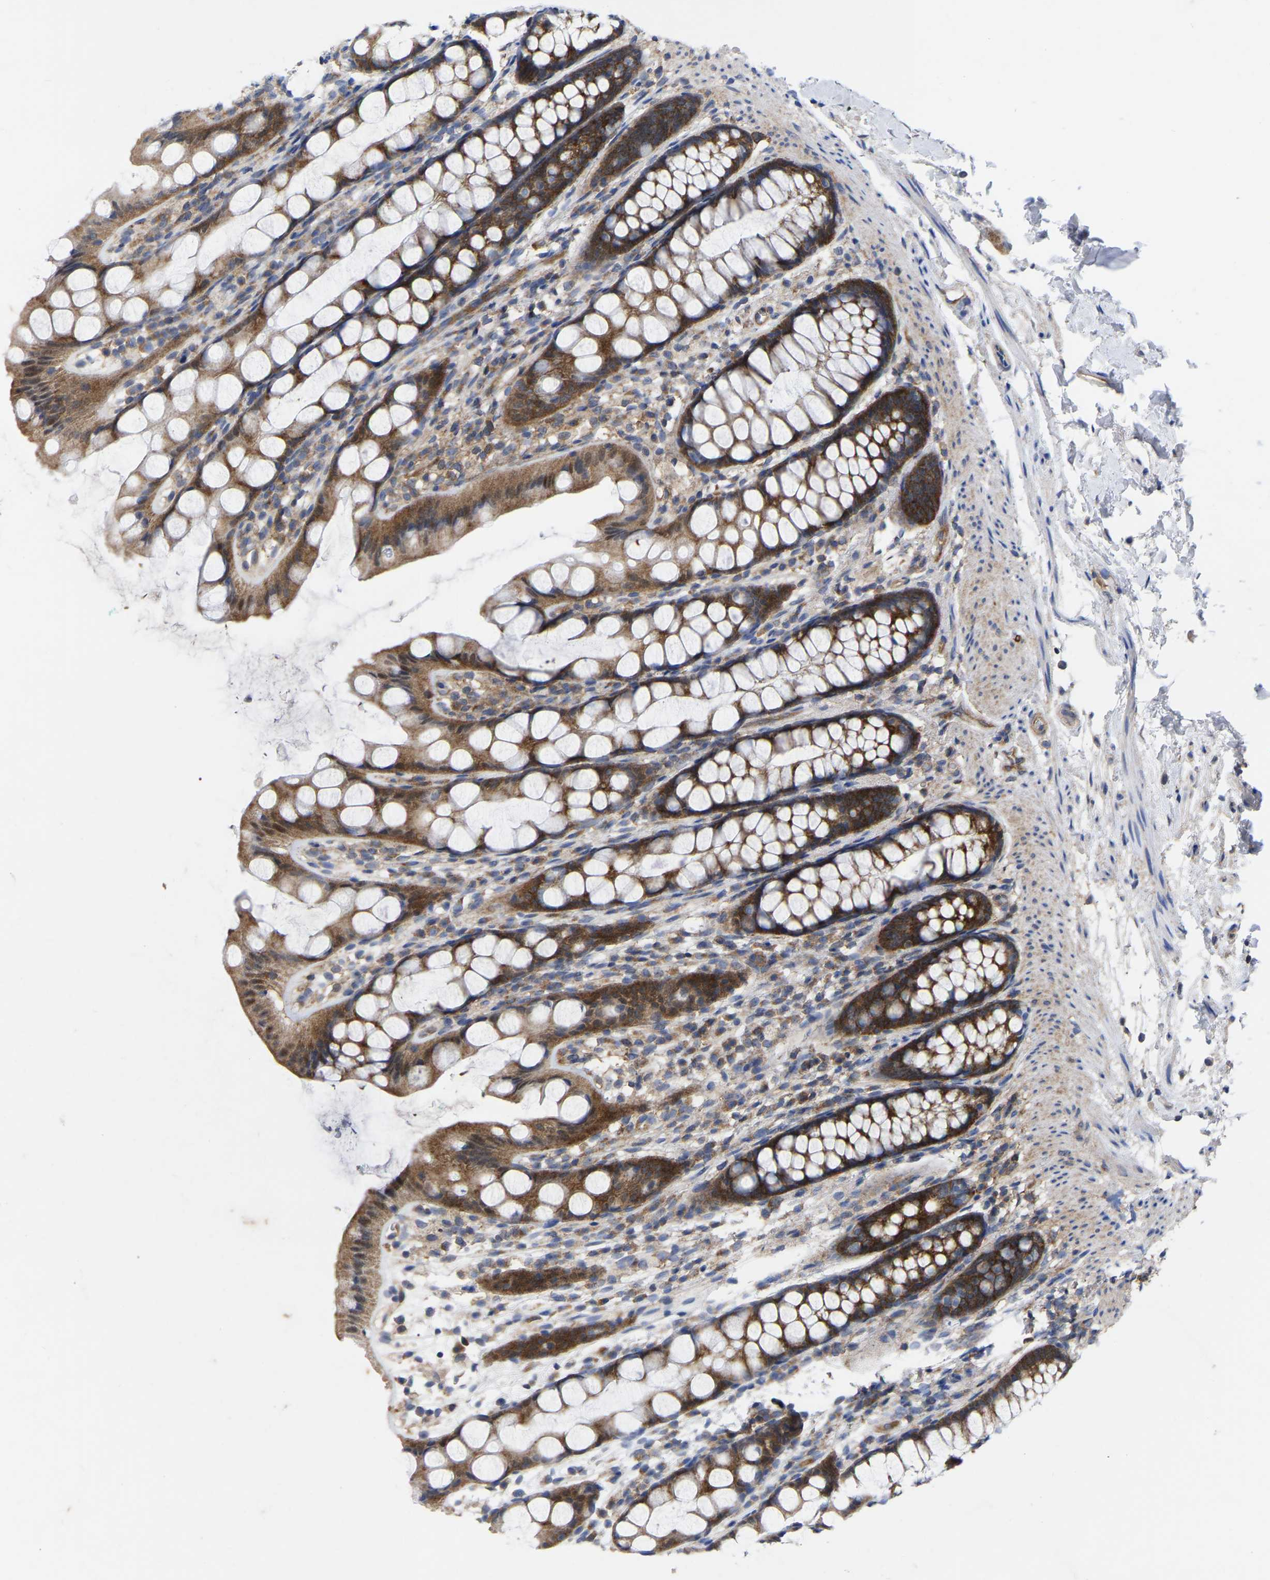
{"staining": {"intensity": "strong", "quantity": ">75%", "location": "cytoplasmic/membranous"}, "tissue": "rectum", "cell_type": "Glandular cells", "image_type": "normal", "snomed": [{"axis": "morphology", "description": "Normal tissue, NOS"}, {"axis": "topography", "description": "Rectum"}], "caption": "The immunohistochemical stain highlights strong cytoplasmic/membranous positivity in glandular cells of normal rectum. The protein of interest is shown in brown color, while the nuclei are stained blue.", "gene": "TCP1", "patient": {"sex": "female", "age": 65}}